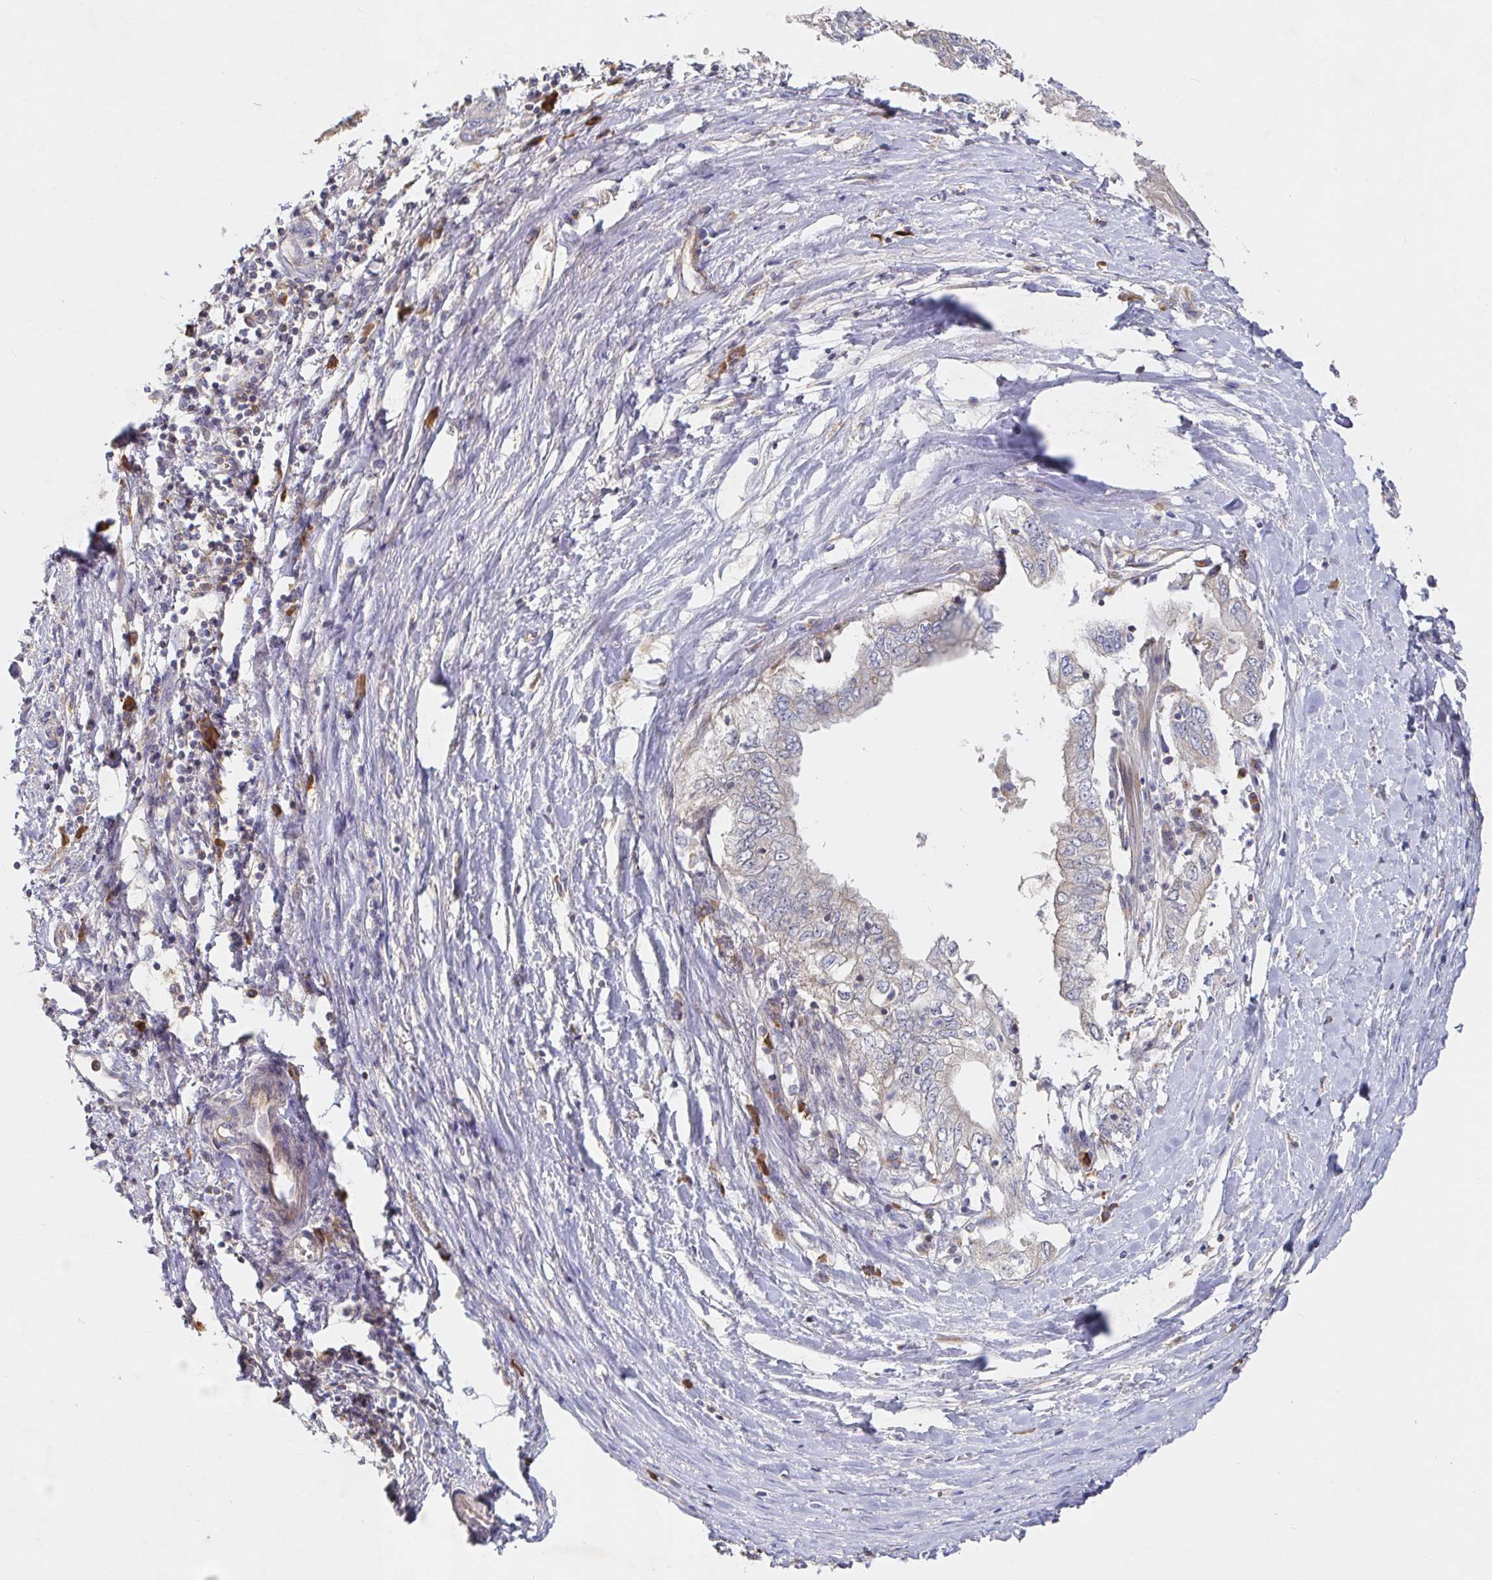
{"staining": {"intensity": "negative", "quantity": "none", "location": "none"}, "tissue": "pancreatic cancer", "cell_type": "Tumor cells", "image_type": "cancer", "snomed": [{"axis": "morphology", "description": "Adenocarcinoma, NOS"}, {"axis": "topography", "description": "Pancreas"}], "caption": "DAB (3,3'-diaminobenzidine) immunohistochemical staining of human pancreatic adenocarcinoma exhibits no significant positivity in tumor cells. (Stains: DAB (3,3'-diaminobenzidine) immunohistochemistry with hematoxylin counter stain, Microscopy: brightfield microscopy at high magnification).", "gene": "IRAK2", "patient": {"sex": "female", "age": 73}}